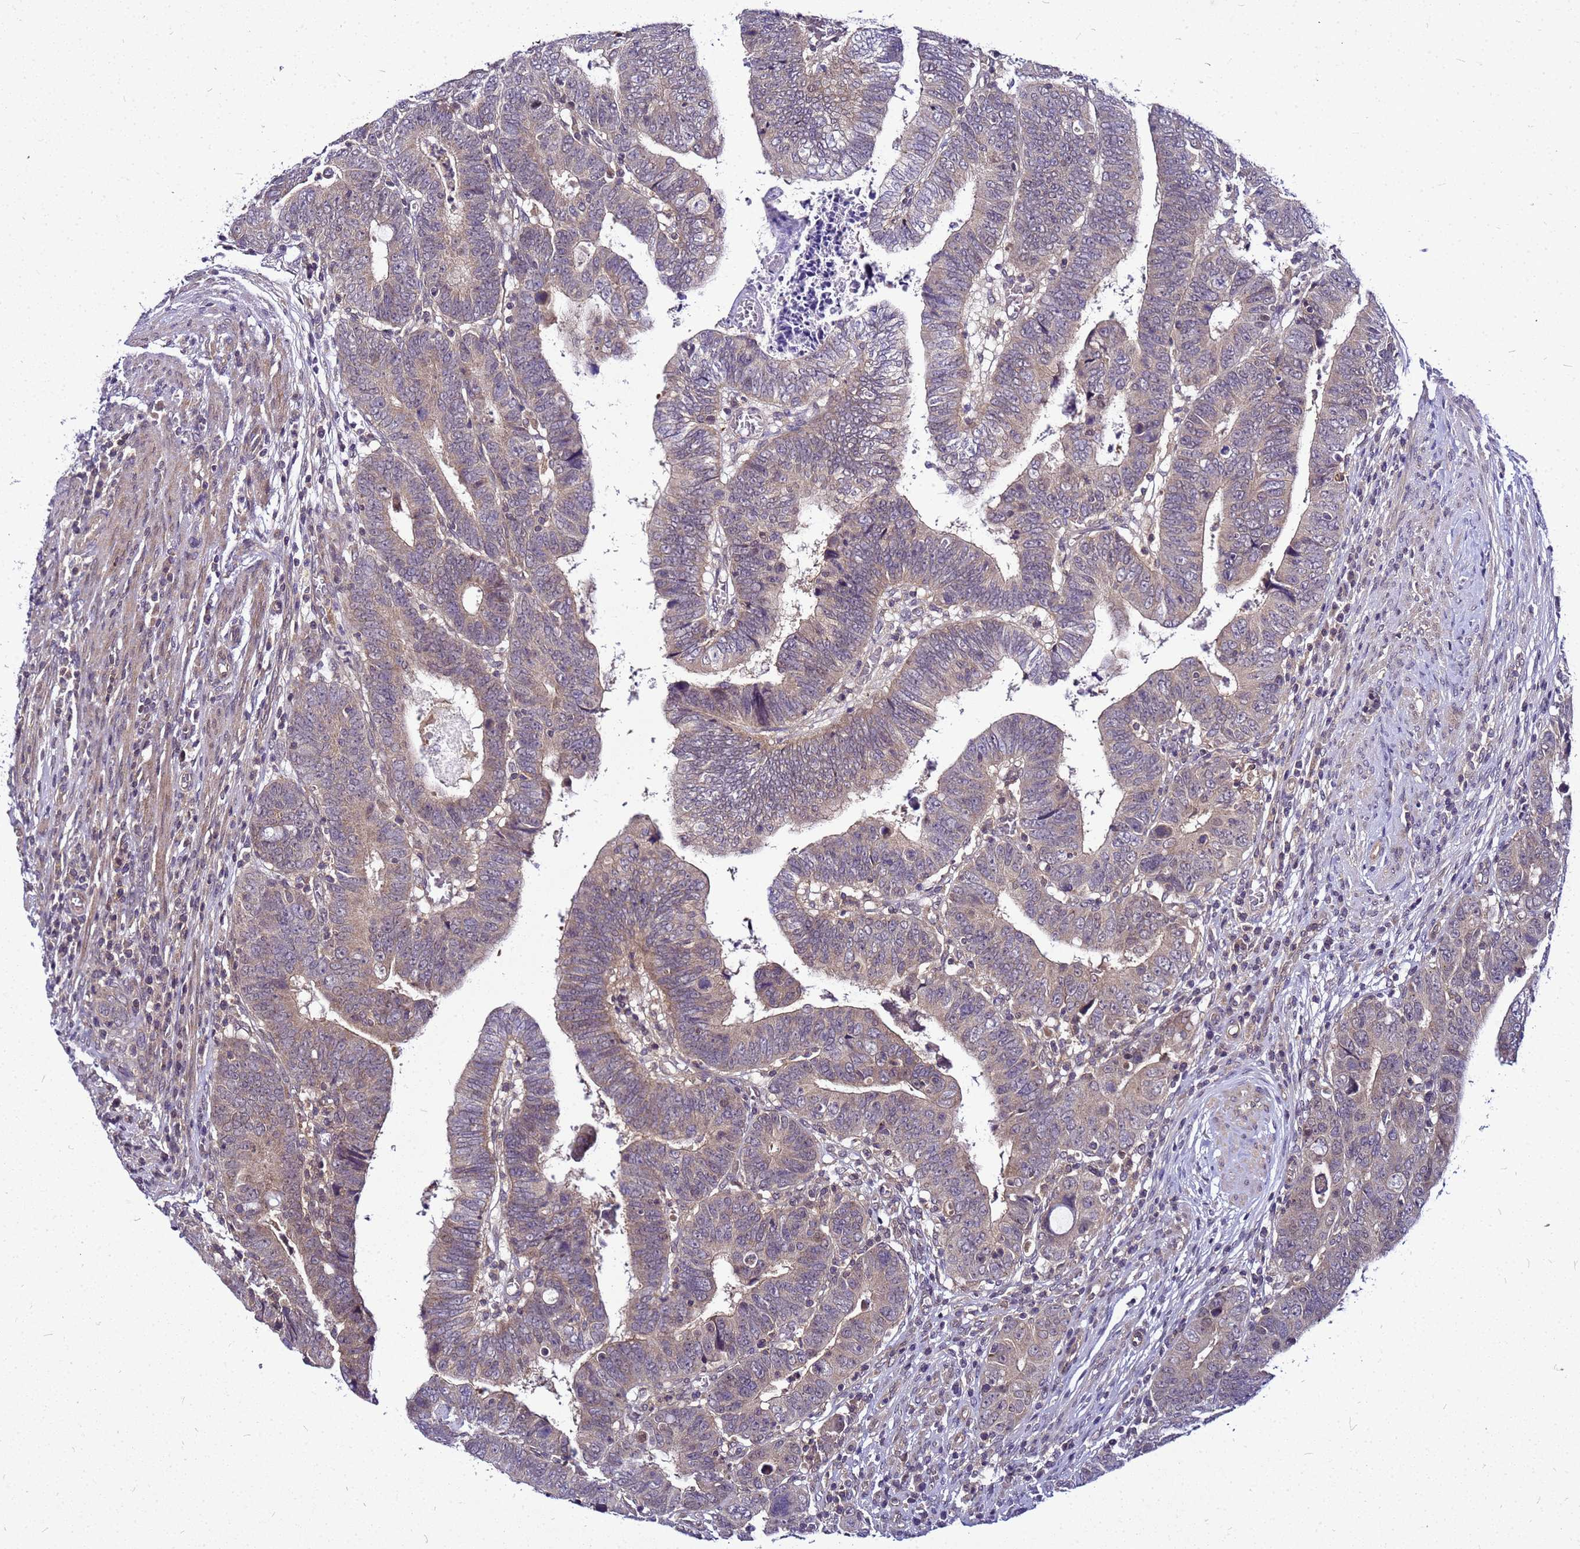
{"staining": {"intensity": "weak", "quantity": "25%-75%", "location": "cytoplasmic/membranous"}, "tissue": "colorectal cancer", "cell_type": "Tumor cells", "image_type": "cancer", "snomed": [{"axis": "morphology", "description": "Normal tissue, NOS"}, {"axis": "morphology", "description": "Adenocarcinoma, NOS"}, {"axis": "topography", "description": "Rectum"}], "caption": "Protein expression analysis of colorectal cancer (adenocarcinoma) reveals weak cytoplasmic/membranous staining in approximately 25%-75% of tumor cells.", "gene": "SAT1", "patient": {"sex": "female", "age": 65}}